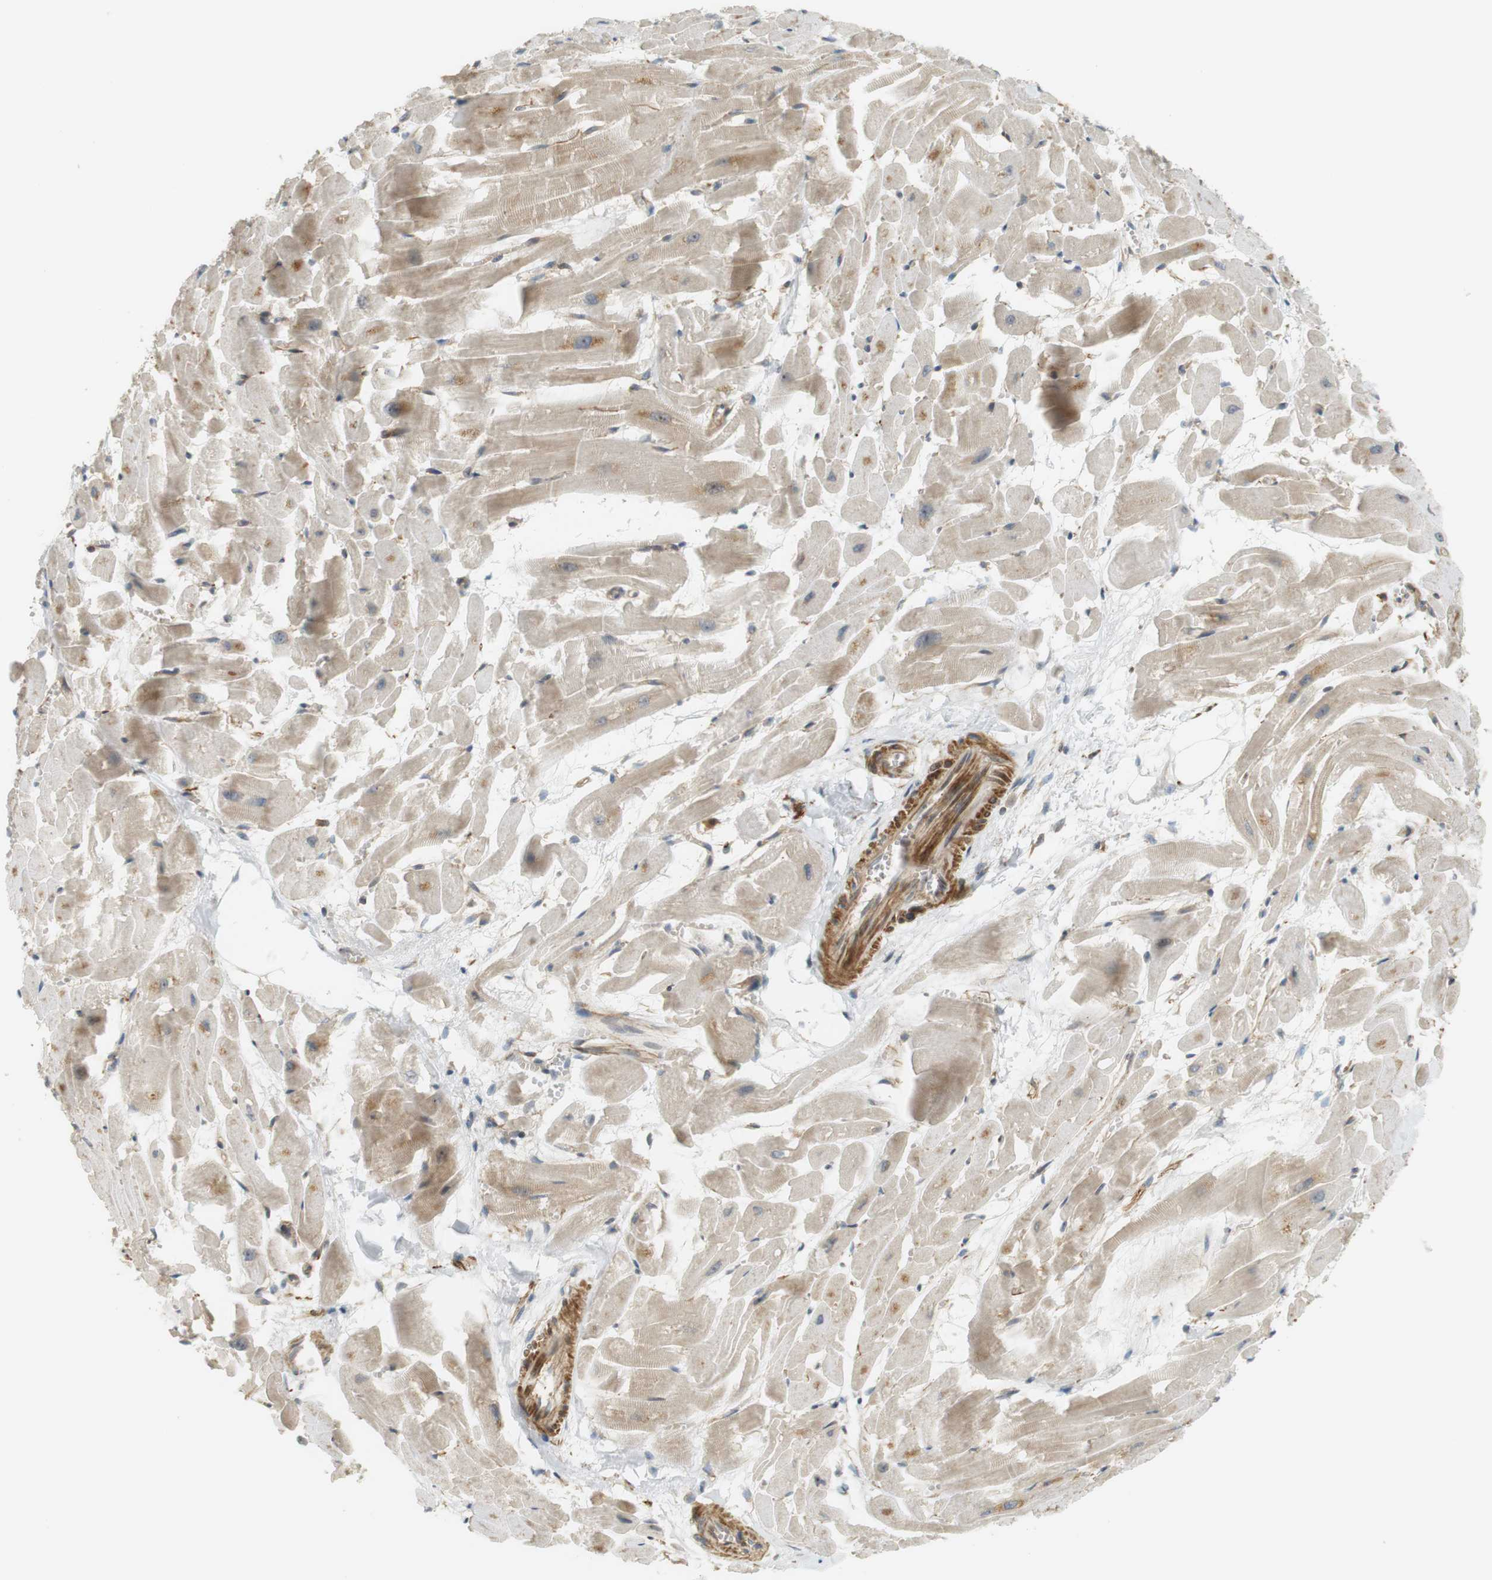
{"staining": {"intensity": "moderate", "quantity": "25%-75%", "location": "cytoplasmic/membranous"}, "tissue": "heart muscle", "cell_type": "Cardiomyocytes", "image_type": "normal", "snomed": [{"axis": "morphology", "description": "Normal tissue, NOS"}, {"axis": "topography", "description": "Heart"}], "caption": "This micrograph shows unremarkable heart muscle stained with immunohistochemistry to label a protein in brown. The cytoplasmic/membranous of cardiomyocytes show moderate positivity for the protein. Nuclei are counter-stained blue.", "gene": "PA2G4", "patient": {"sex": "female", "age": 19}}